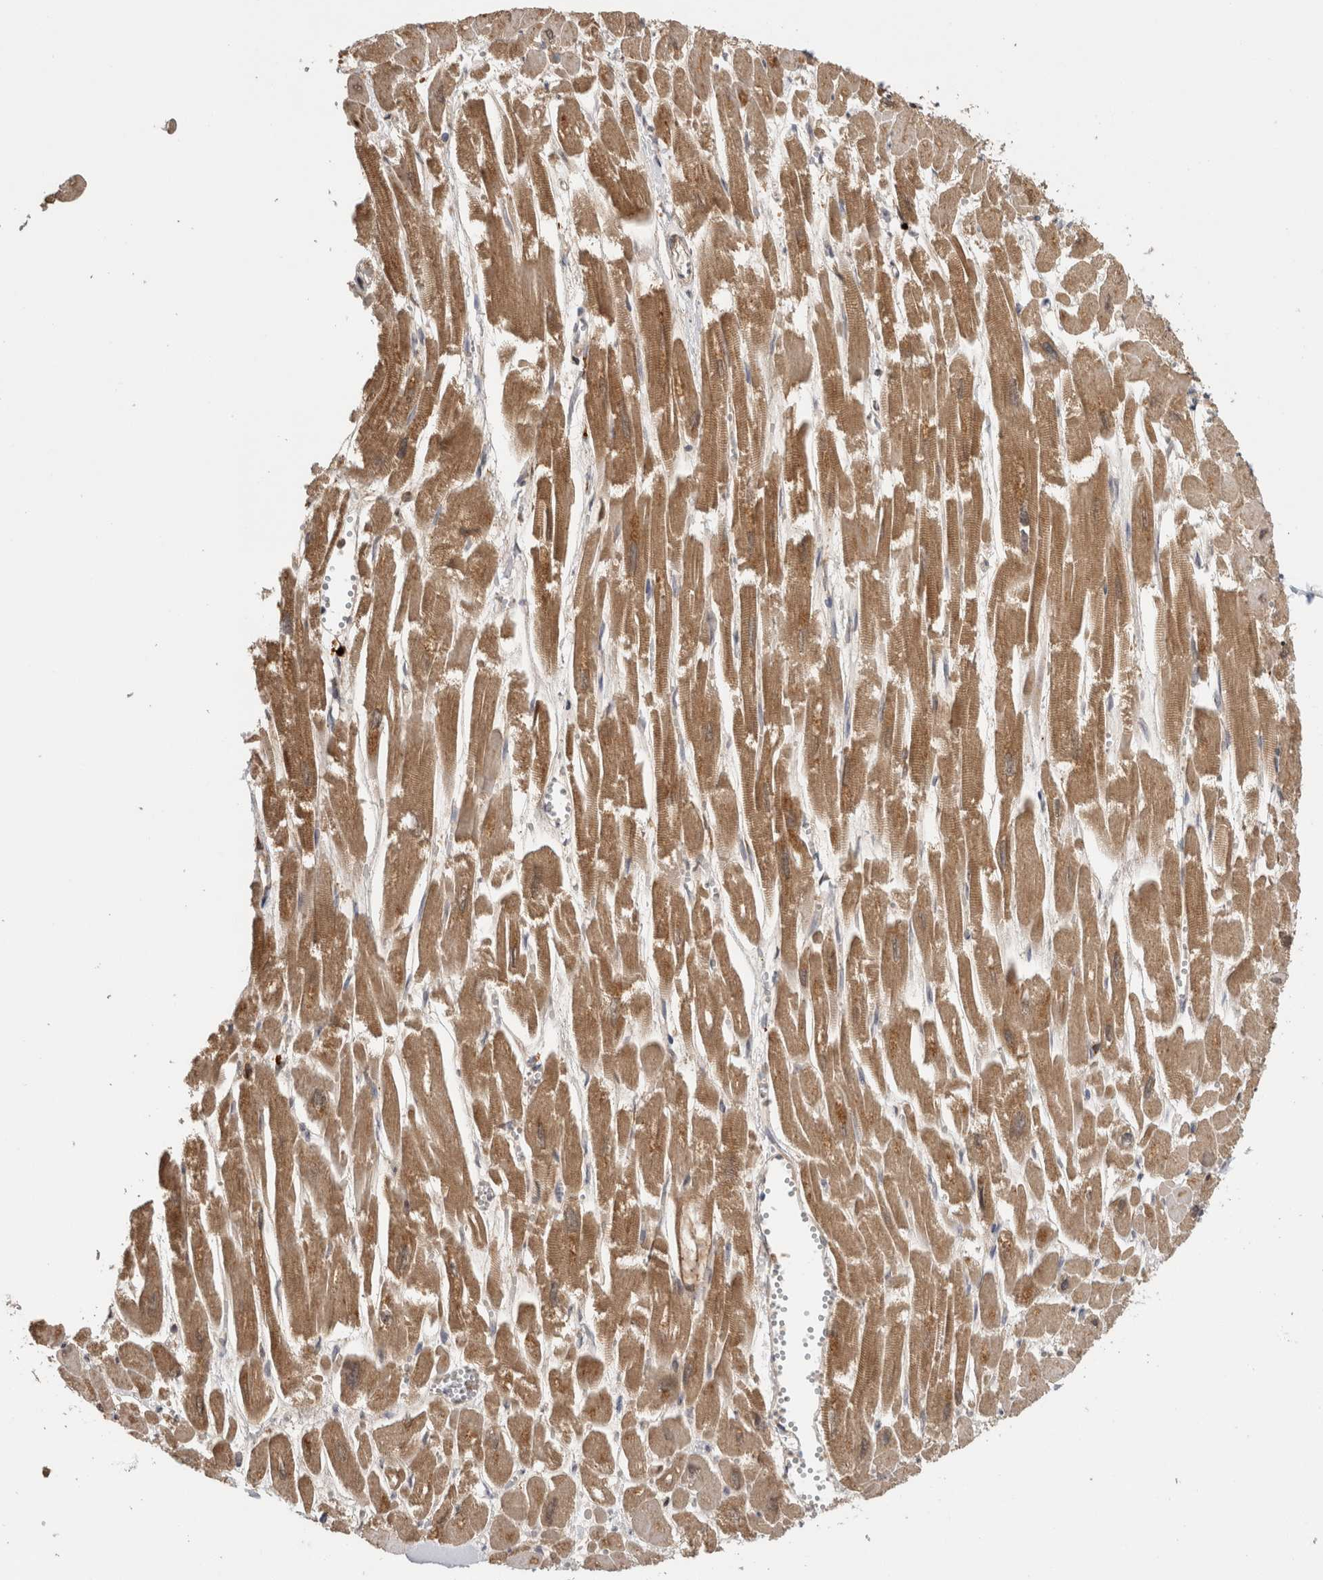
{"staining": {"intensity": "moderate", "quantity": ">75%", "location": "cytoplasmic/membranous"}, "tissue": "heart muscle", "cell_type": "Cardiomyocytes", "image_type": "normal", "snomed": [{"axis": "morphology", "description": "Normal tissue, NOS"}, {"axis": "topography", "description": "Heart"}], "caption": "Heart muscle stained for a protein exhibits moderate cytoplasmic/membranous positivity in cardiomyocytes. The staining is performed using DAB (3,3'-diaminobenzidine) brown chromogen to label protein expression. The nuclei are counter-stained blue using hematoxylin.", "gene": "GRIK2", "patient": {"sex": "male", "age": 54}}